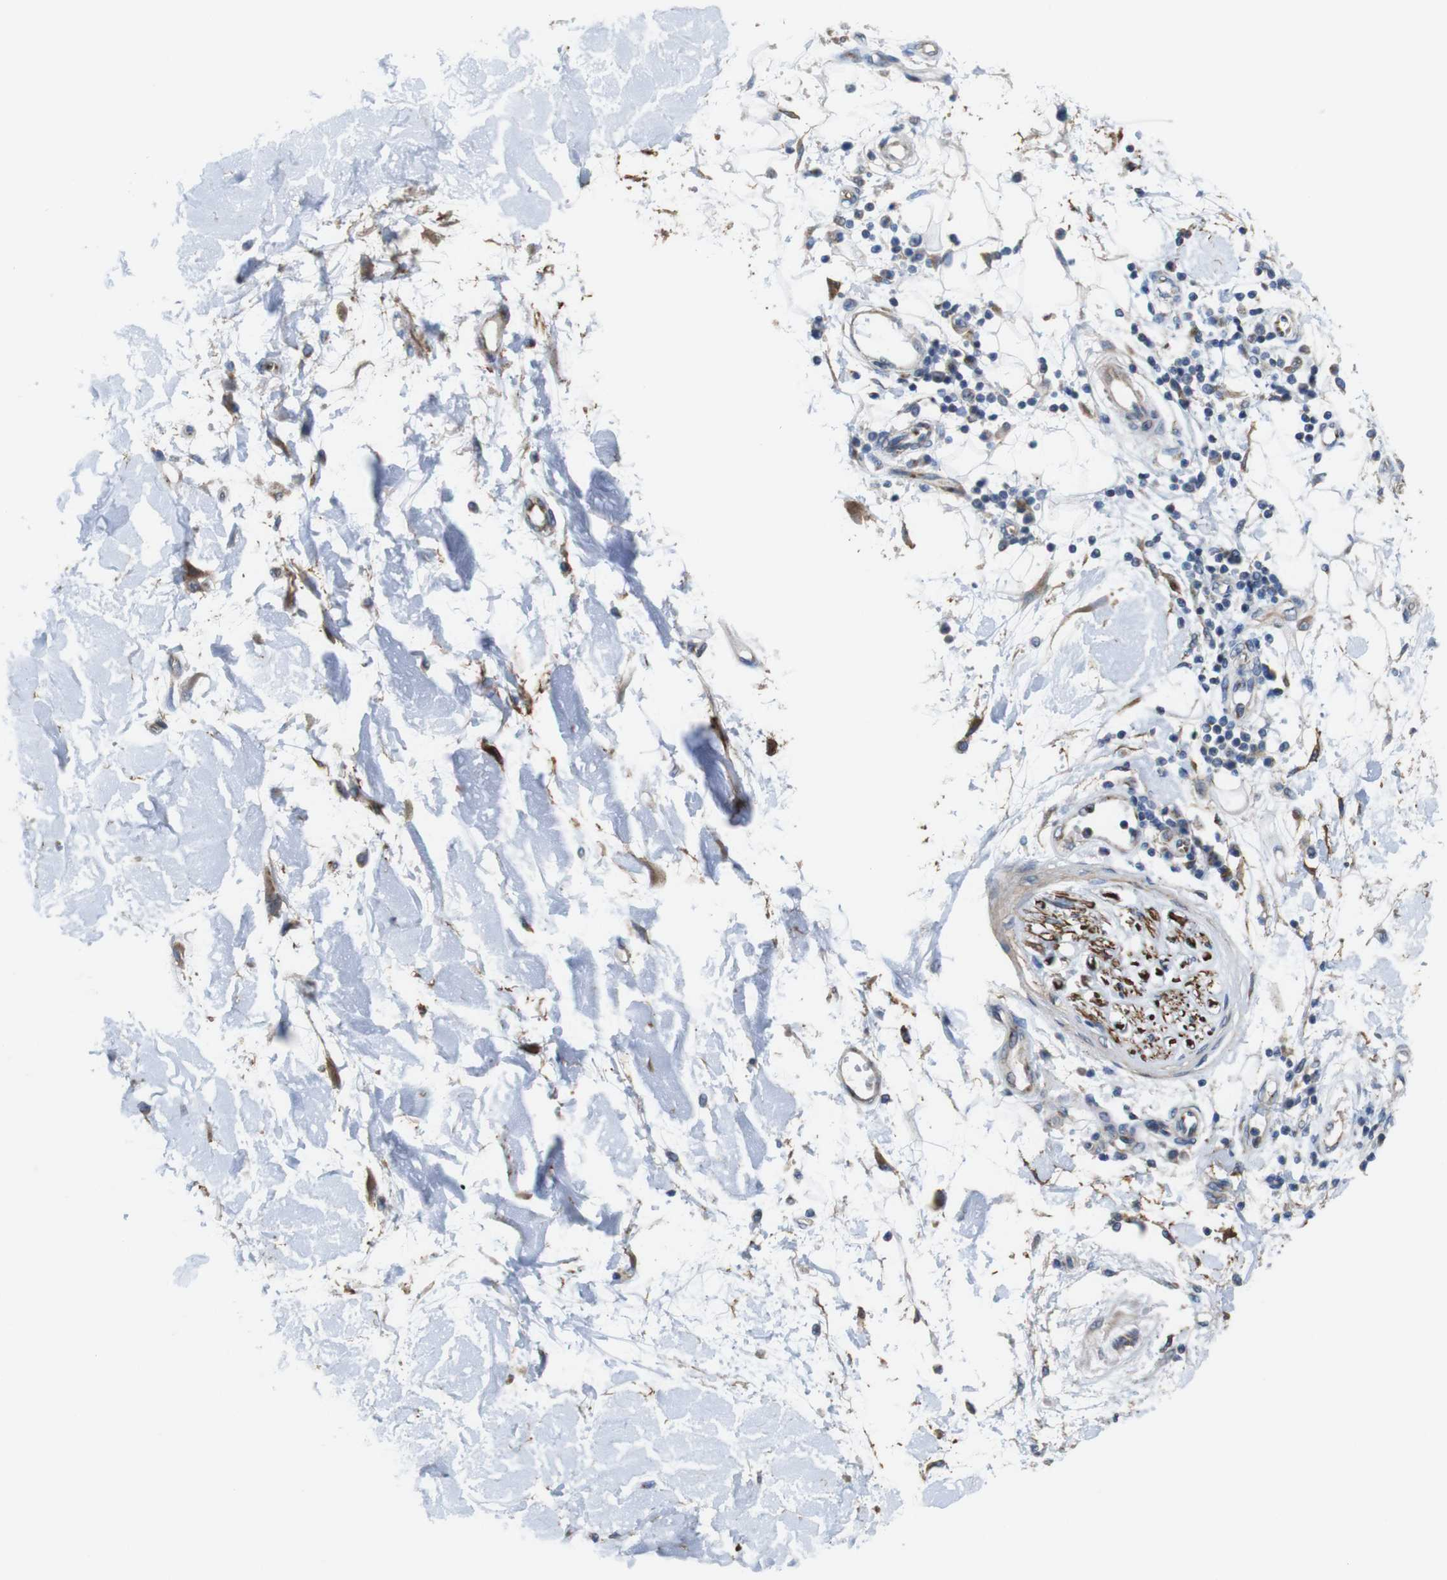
{"staining": {"intensity": "weak", "quantity": "25%-75%", "location": "cytoplasmic/membranous"}, "tissue": "adipose tissue", "cell_type": "Adipocytes", "image_type": "normal", "snomed": [{"axis": "morphology", "description": "Squamous cell carcinoma, NOS"}, {"axis": "topography", "description": "Skin"}], "caption": "High-magnification brightfield microscopy of unremarkable adipose tissue stained with DAB (3,3'-diaminobenzidine) (brown) and counterstained with hematoxylin (blue). adipocytes exhibit weak cytoplasmic/membranous staining is appreciated in approximately25%-75% of cells.", "gene": "EFCAB14", "patient": {"sex": "male", "age": 83}}